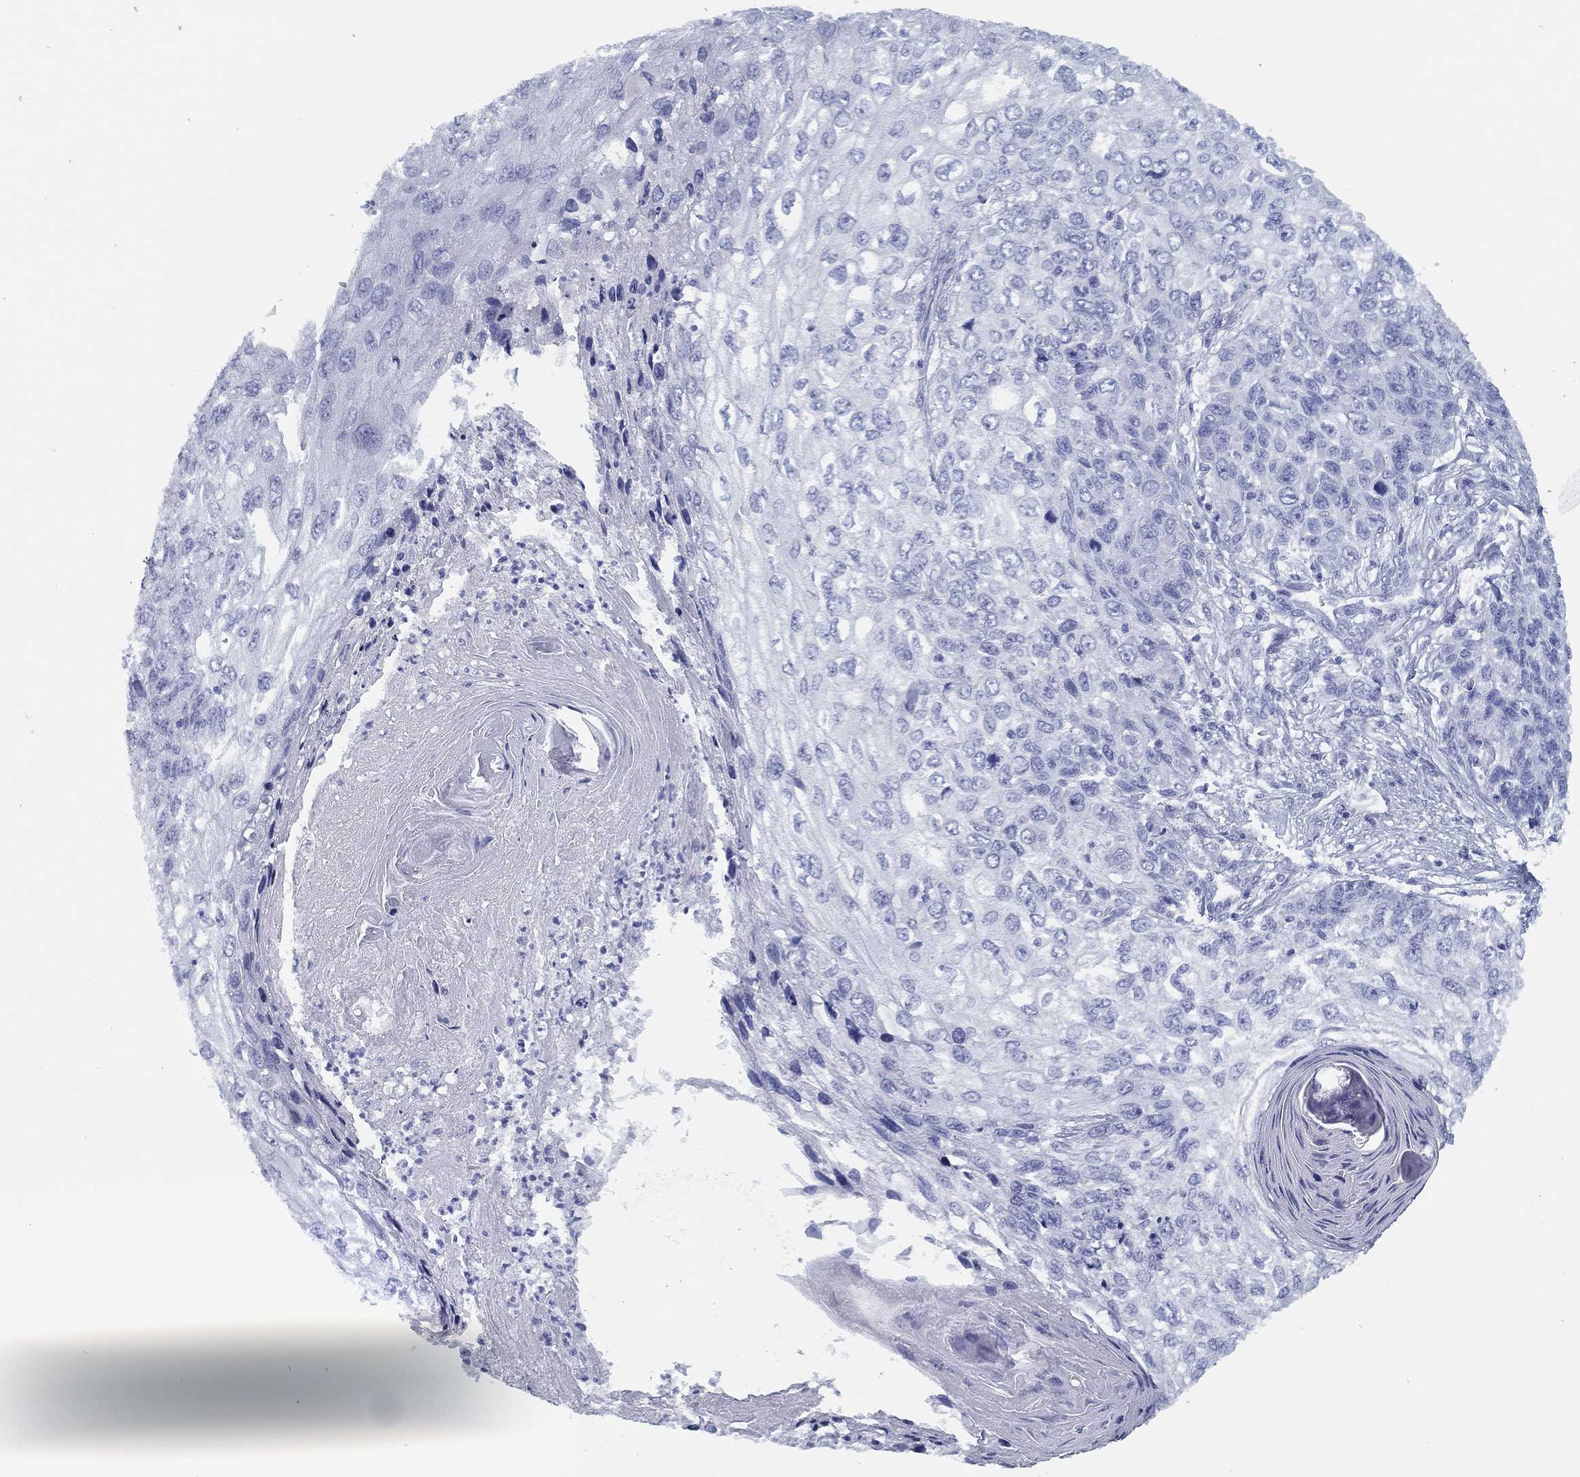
{"staining": {"intensity": "negative", "quantity": "none", "location": "none"}, "tissue": "skin cancer", "cell_type": "Tumor cells", "image_type": "cancer", "snomed": [{"axis": "morphology", "description": "Squamous cell carcinoma, NOS"}, {"axis": "topography", "description": "Skin"}], "caption": "Tumor cells are negative for brown protein staining in squamous cell carcinoma (skin).", "gene": "TMEM252", "patient": {"sex": "male", "age": 92}}